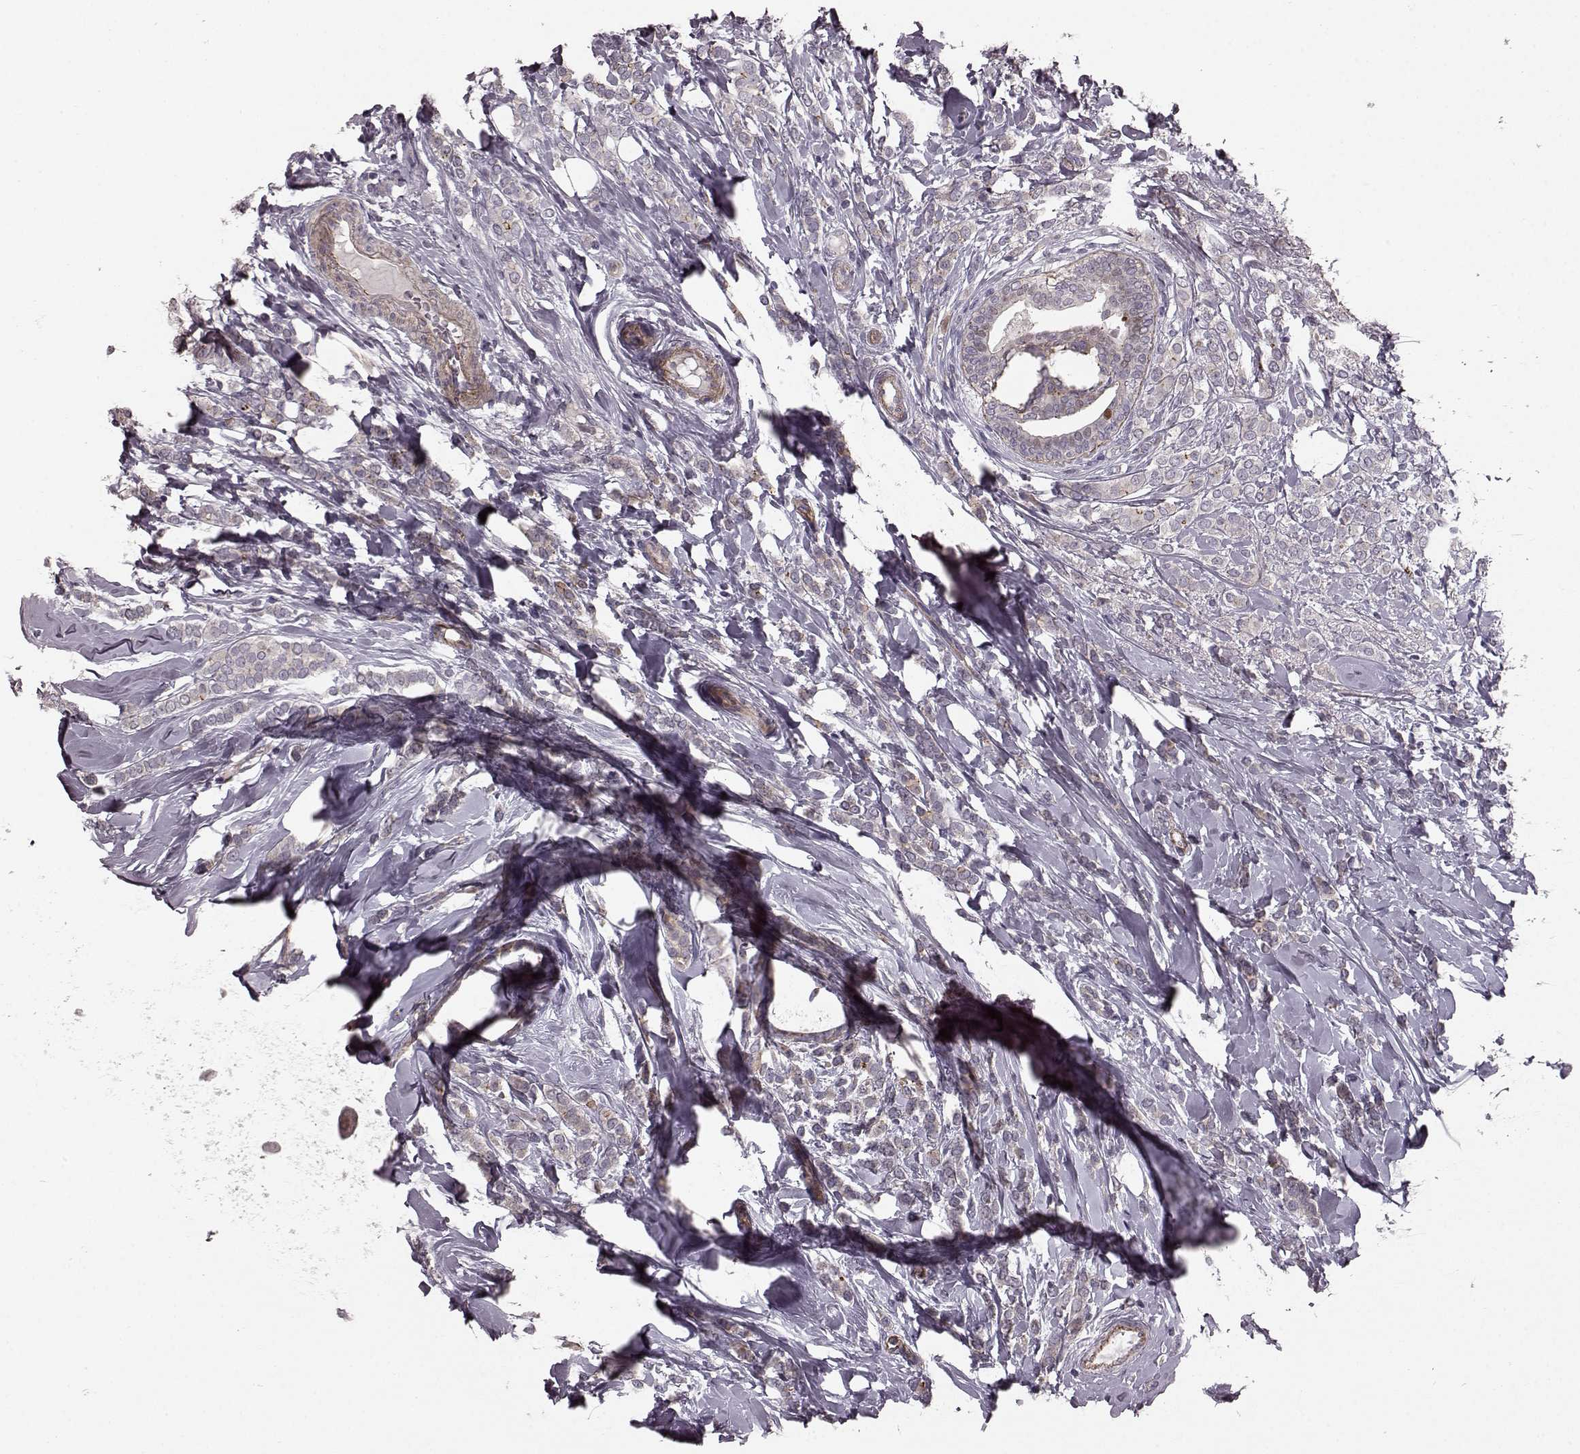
{"staining": {"intensity": "negative", "quantity": "none", "location": "none"}, "tissue": "breast cancer", "cell_type": "Tumor cells", "image_type": "cancer", "snomed": [{"axis": "morphology", "description": "Lobular carcinoma"}, {"axis": "topography", "description": "Breast"}], "caption": "Breast lobular carcinoma was stained to show a protein in brown. There is no significant expression in tumor cells. (DAB IHC visualized using brightfield microscopy, high magnification).", "gene": "SLC22A18", "patient": {"sex": "female", "age": 49}}